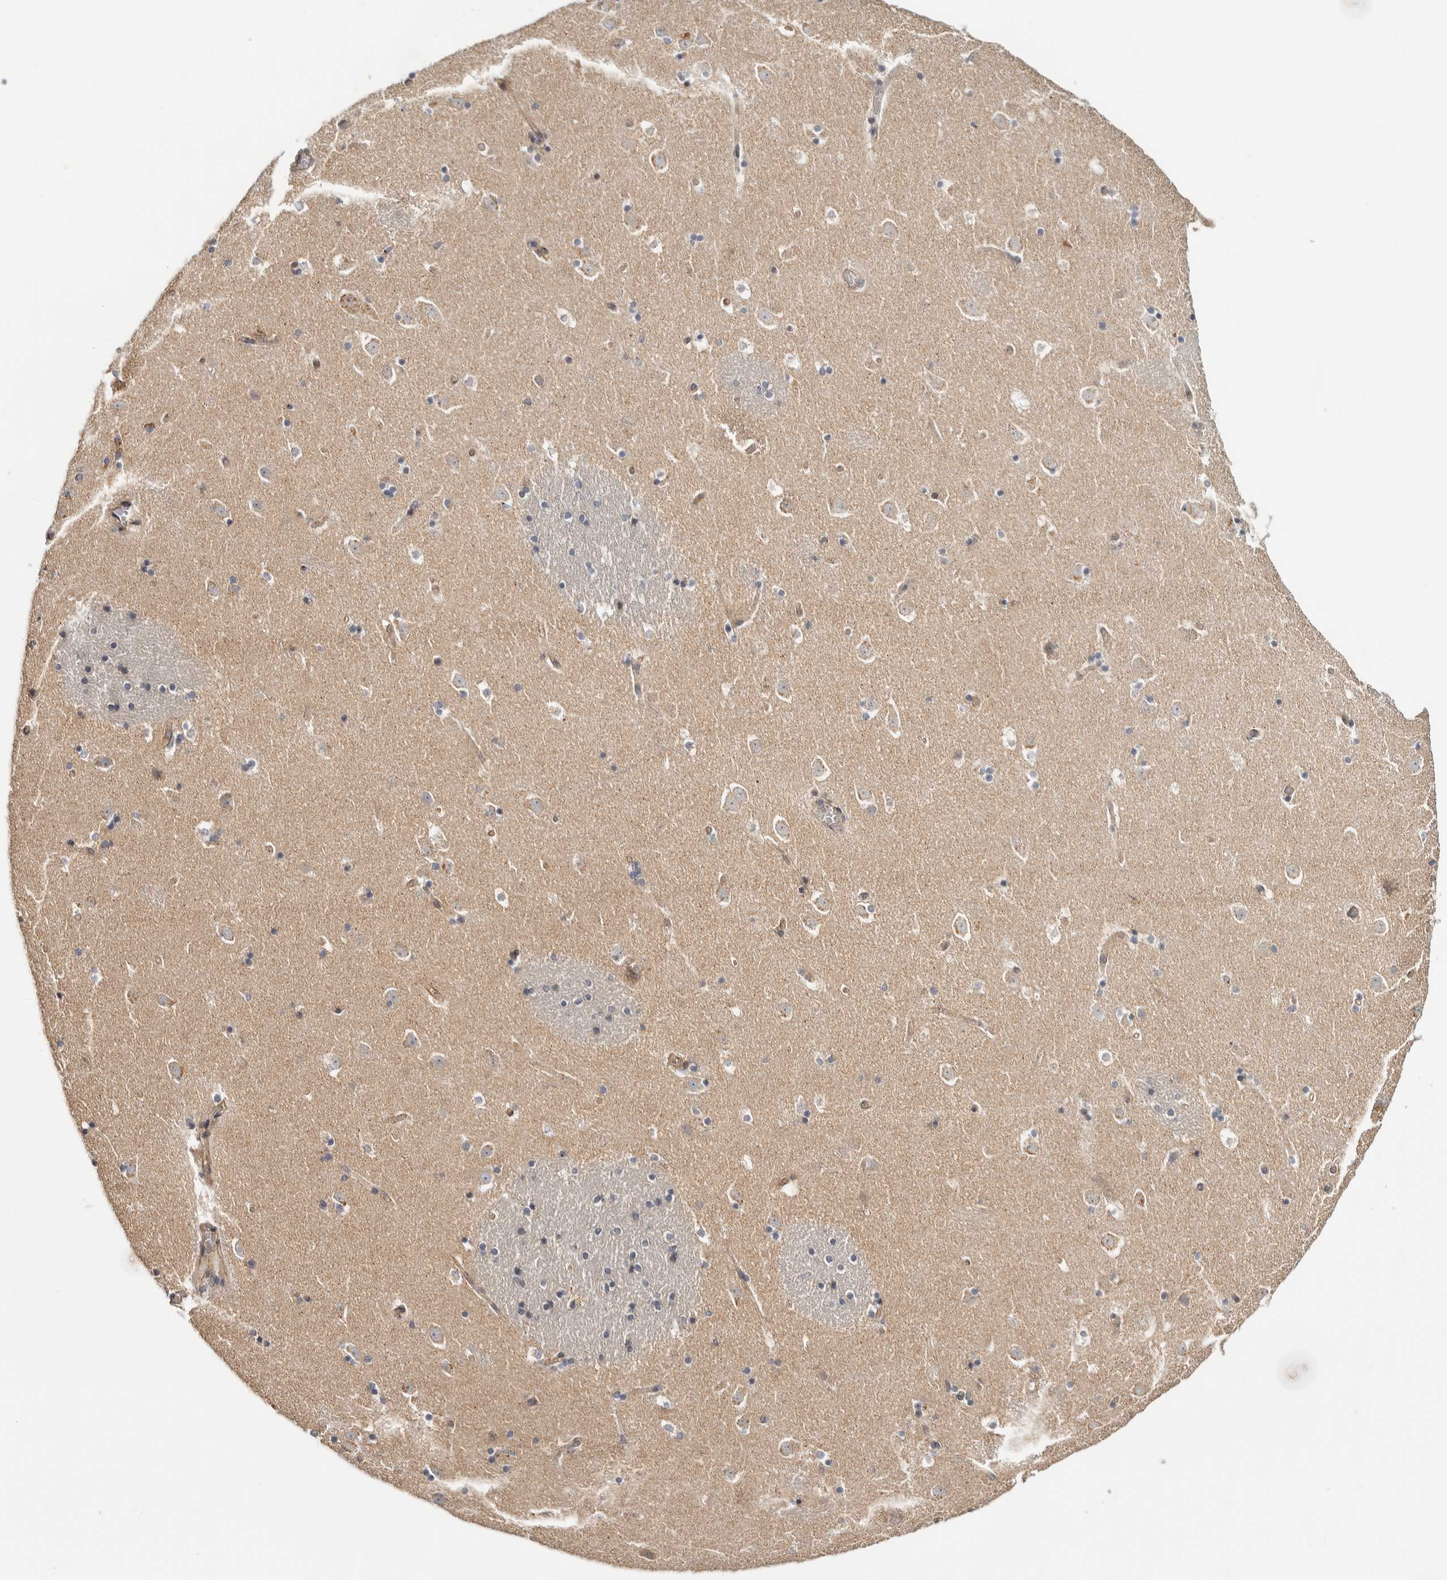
{"staining": {"intensity": "negative", "quantity": "none", "location": "none"}, "tissue": "caudate", "cell_type": "Glial cells", "image_type": "normal", "snomed": [{"axis": "morphology", "description": "Normal tissue, NOS"}, {"axis": "topography", "description": "Lateral ventricle wall"}], "caption": "Immunohistochemical staining of unremarkable caudate reveals no significant positivity in glial cells. The staining is performed using DAB brown chromogen with nuclei counter-stained in using hematoxylin.", "gene": "CHMP4C", "patient": {"sex": "male", "age": 45}}